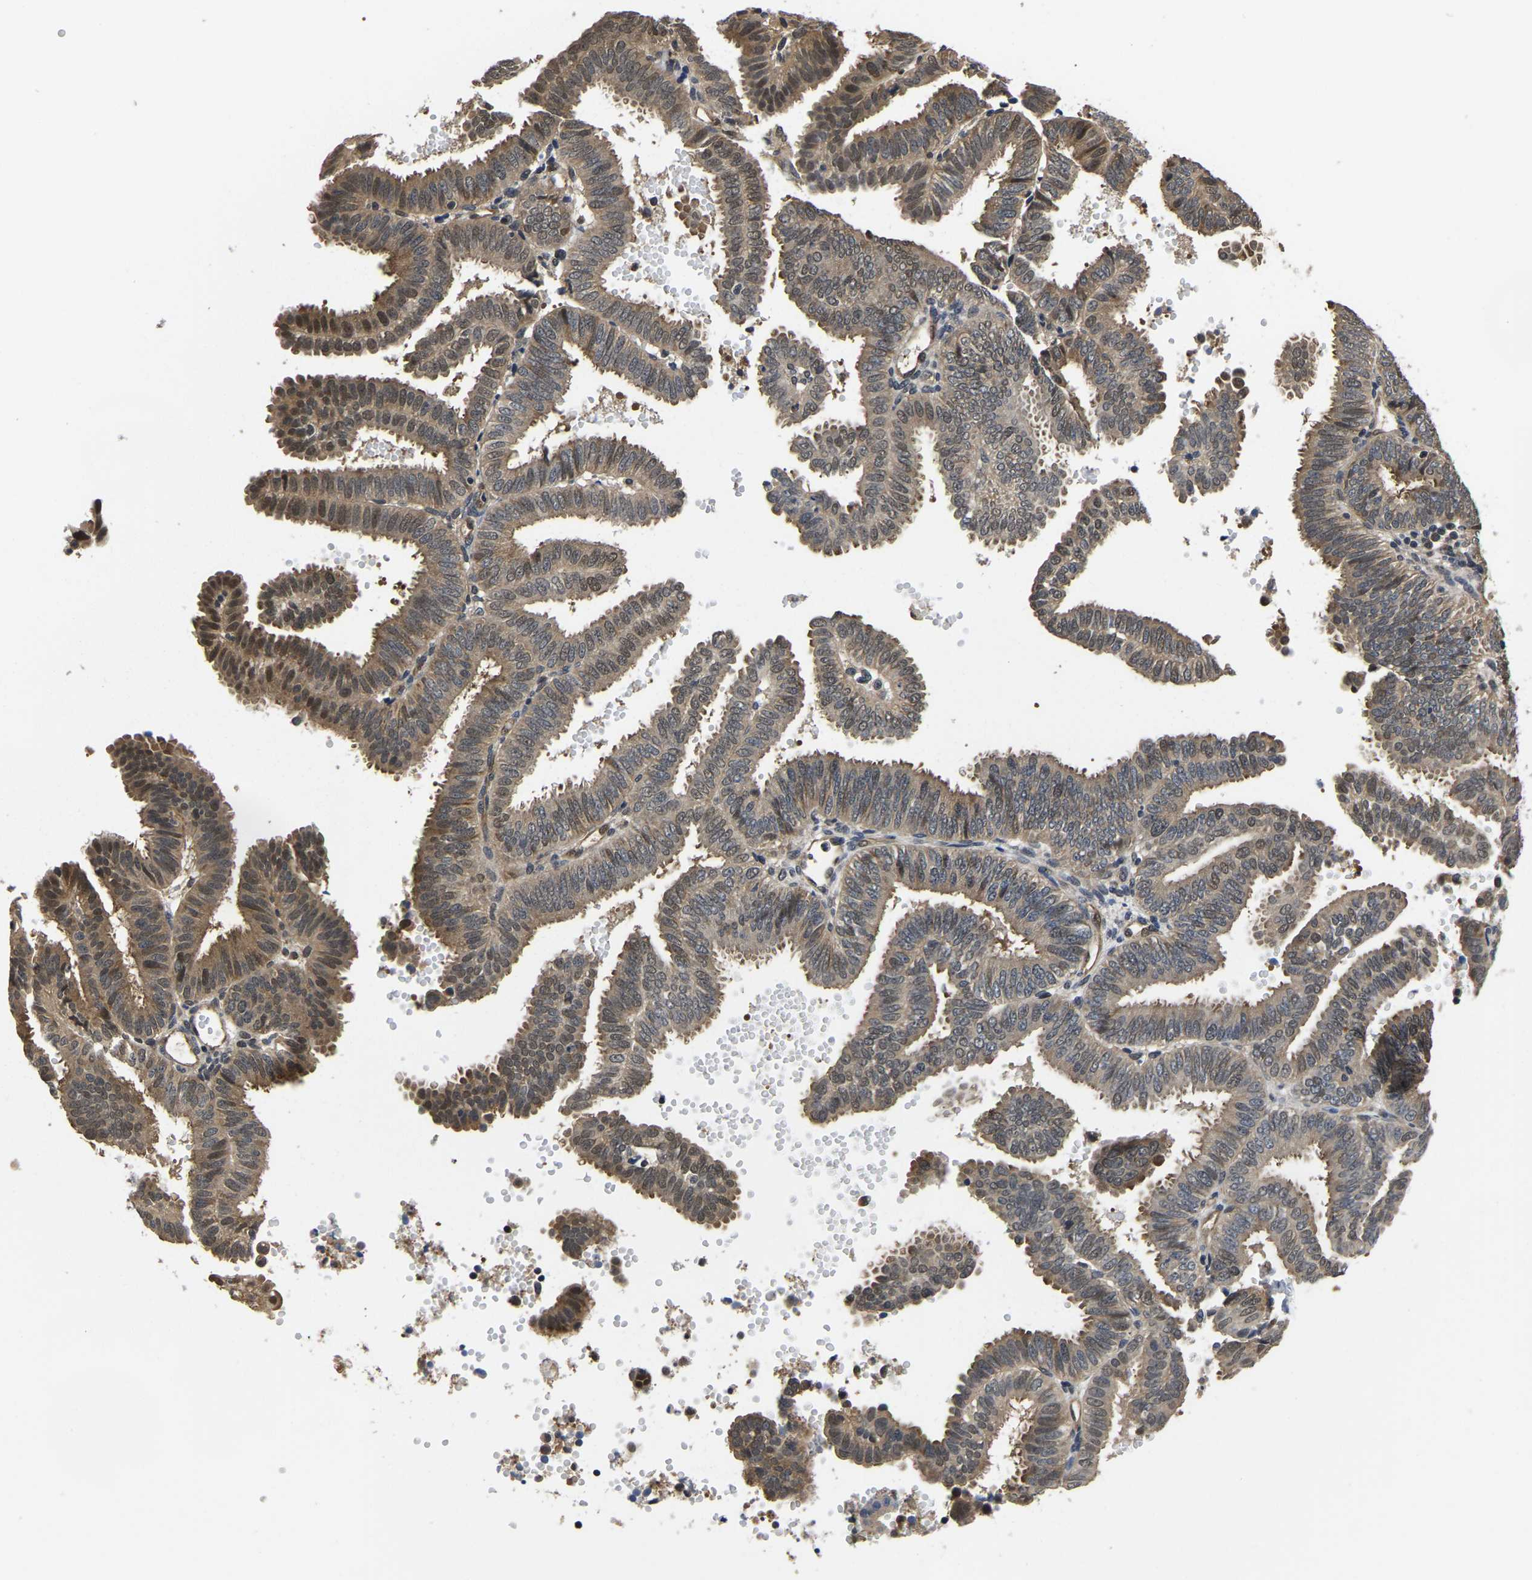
{"staining": {"intensity": "moderate", "quantity": ">75%", "location": "cytoplasmic/membranous,nuclear"}, "tissue": "endometrial cancer", "cell_type": "Tumor cells", "image_type": "cancer", "snomed": [{"axis": "morphology", "description": "Adenocarcinoma, NOS"}, {"axis": "topography", "description": "Endometrium"}], "caption": "There is medium levels of moderate cytoplasmic/membranous and nuclear staining in tumor cells of endometrial cancer, as demonstrated by immunohistochemical staining (brown color).", "gene": "MCOLN2", "patient": {"sex": "female", "age": 58}}